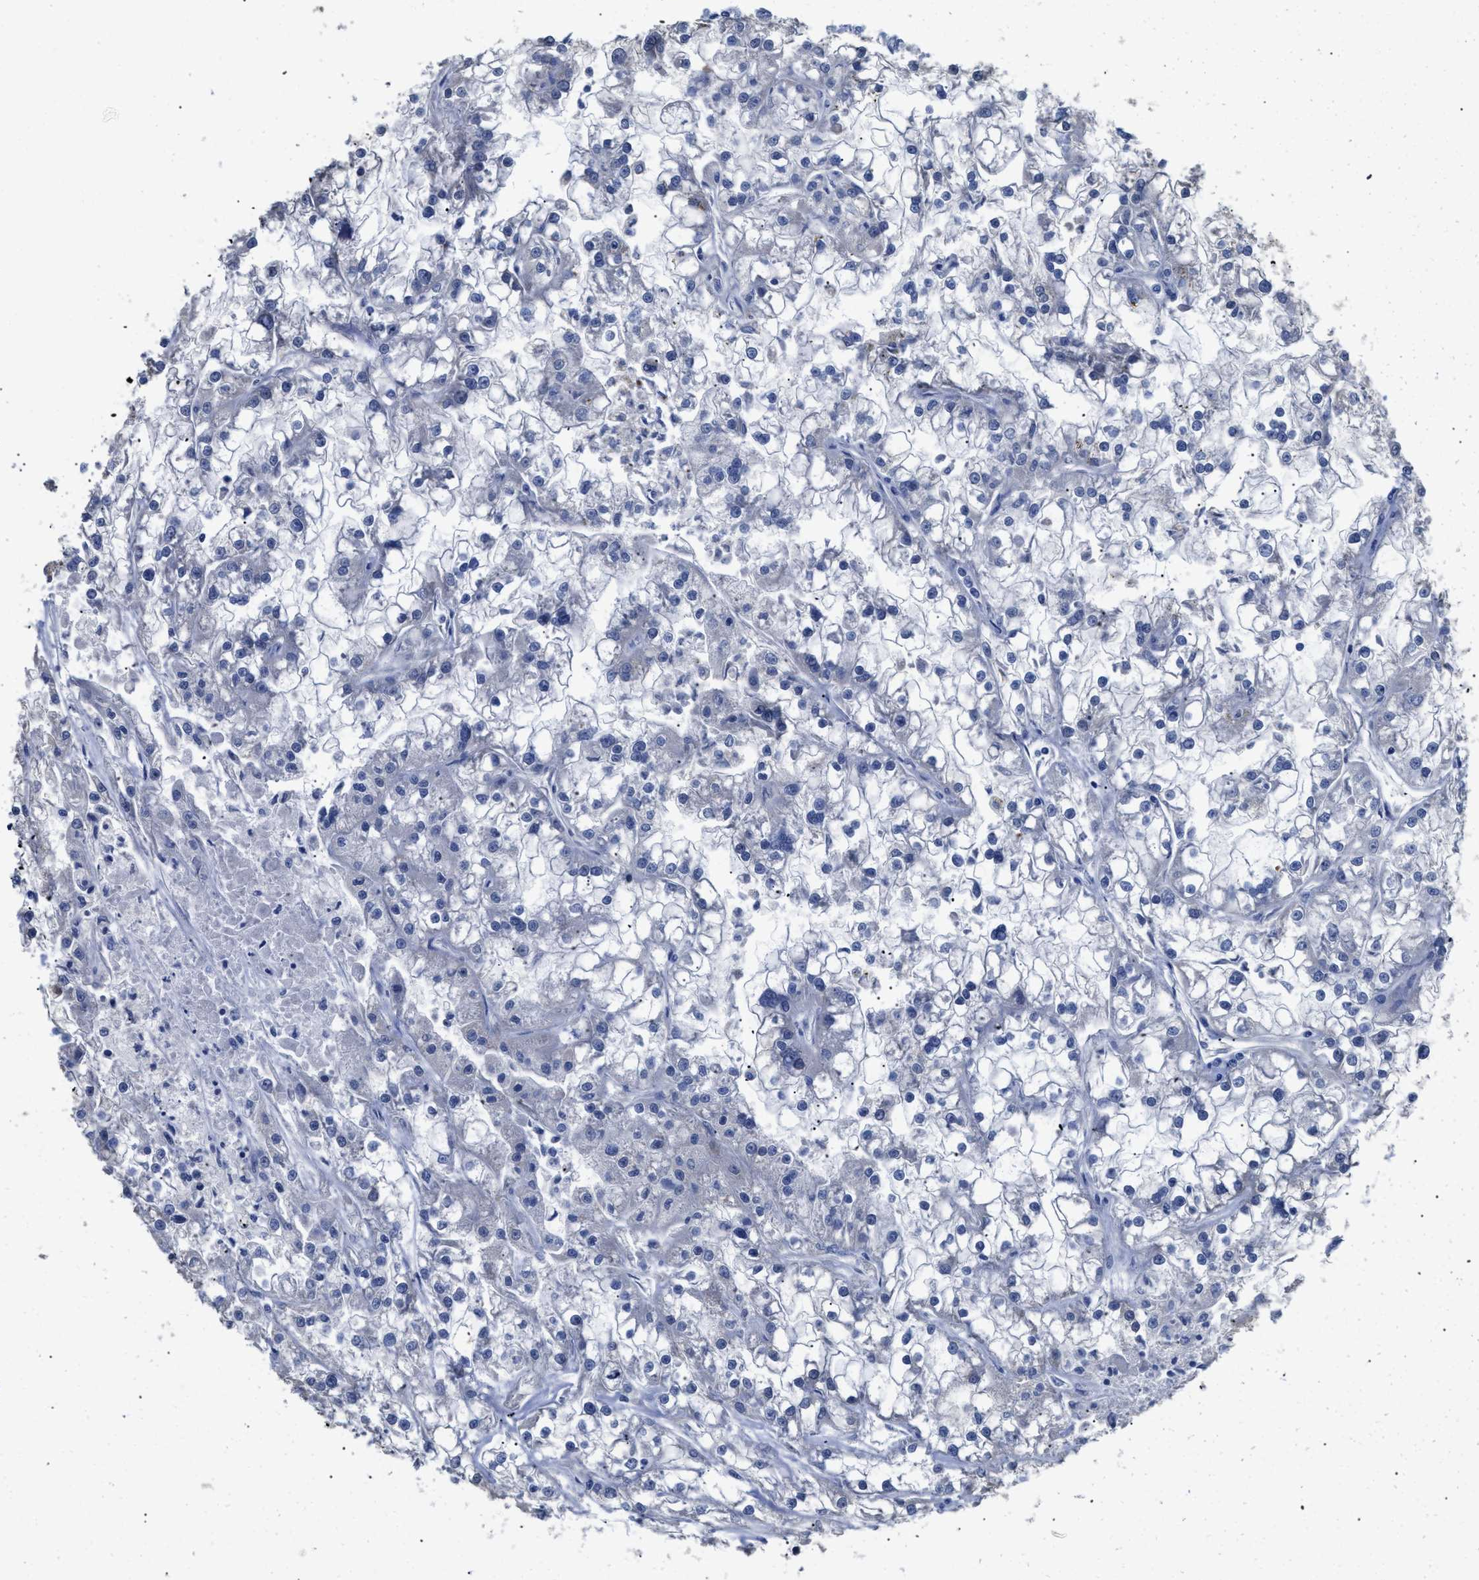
{"staining": {"intensity": "negative", "quantity": "none", "location": "none"}, "tissue": "renal cancer", "cell_type": "Tumor cells", "image_type": "cancer", "snomed": [{"axis": "morphology", "description": "Adenocarcinoma, NOS"}, {"axis": "topography", "description": "Kidney"}], "caption": "Tumor cells show no significant expression in renal cancer (adenocarcinoma).", "gene": "APOBEC2", "patient": {"sex": "female", "age": 52}}